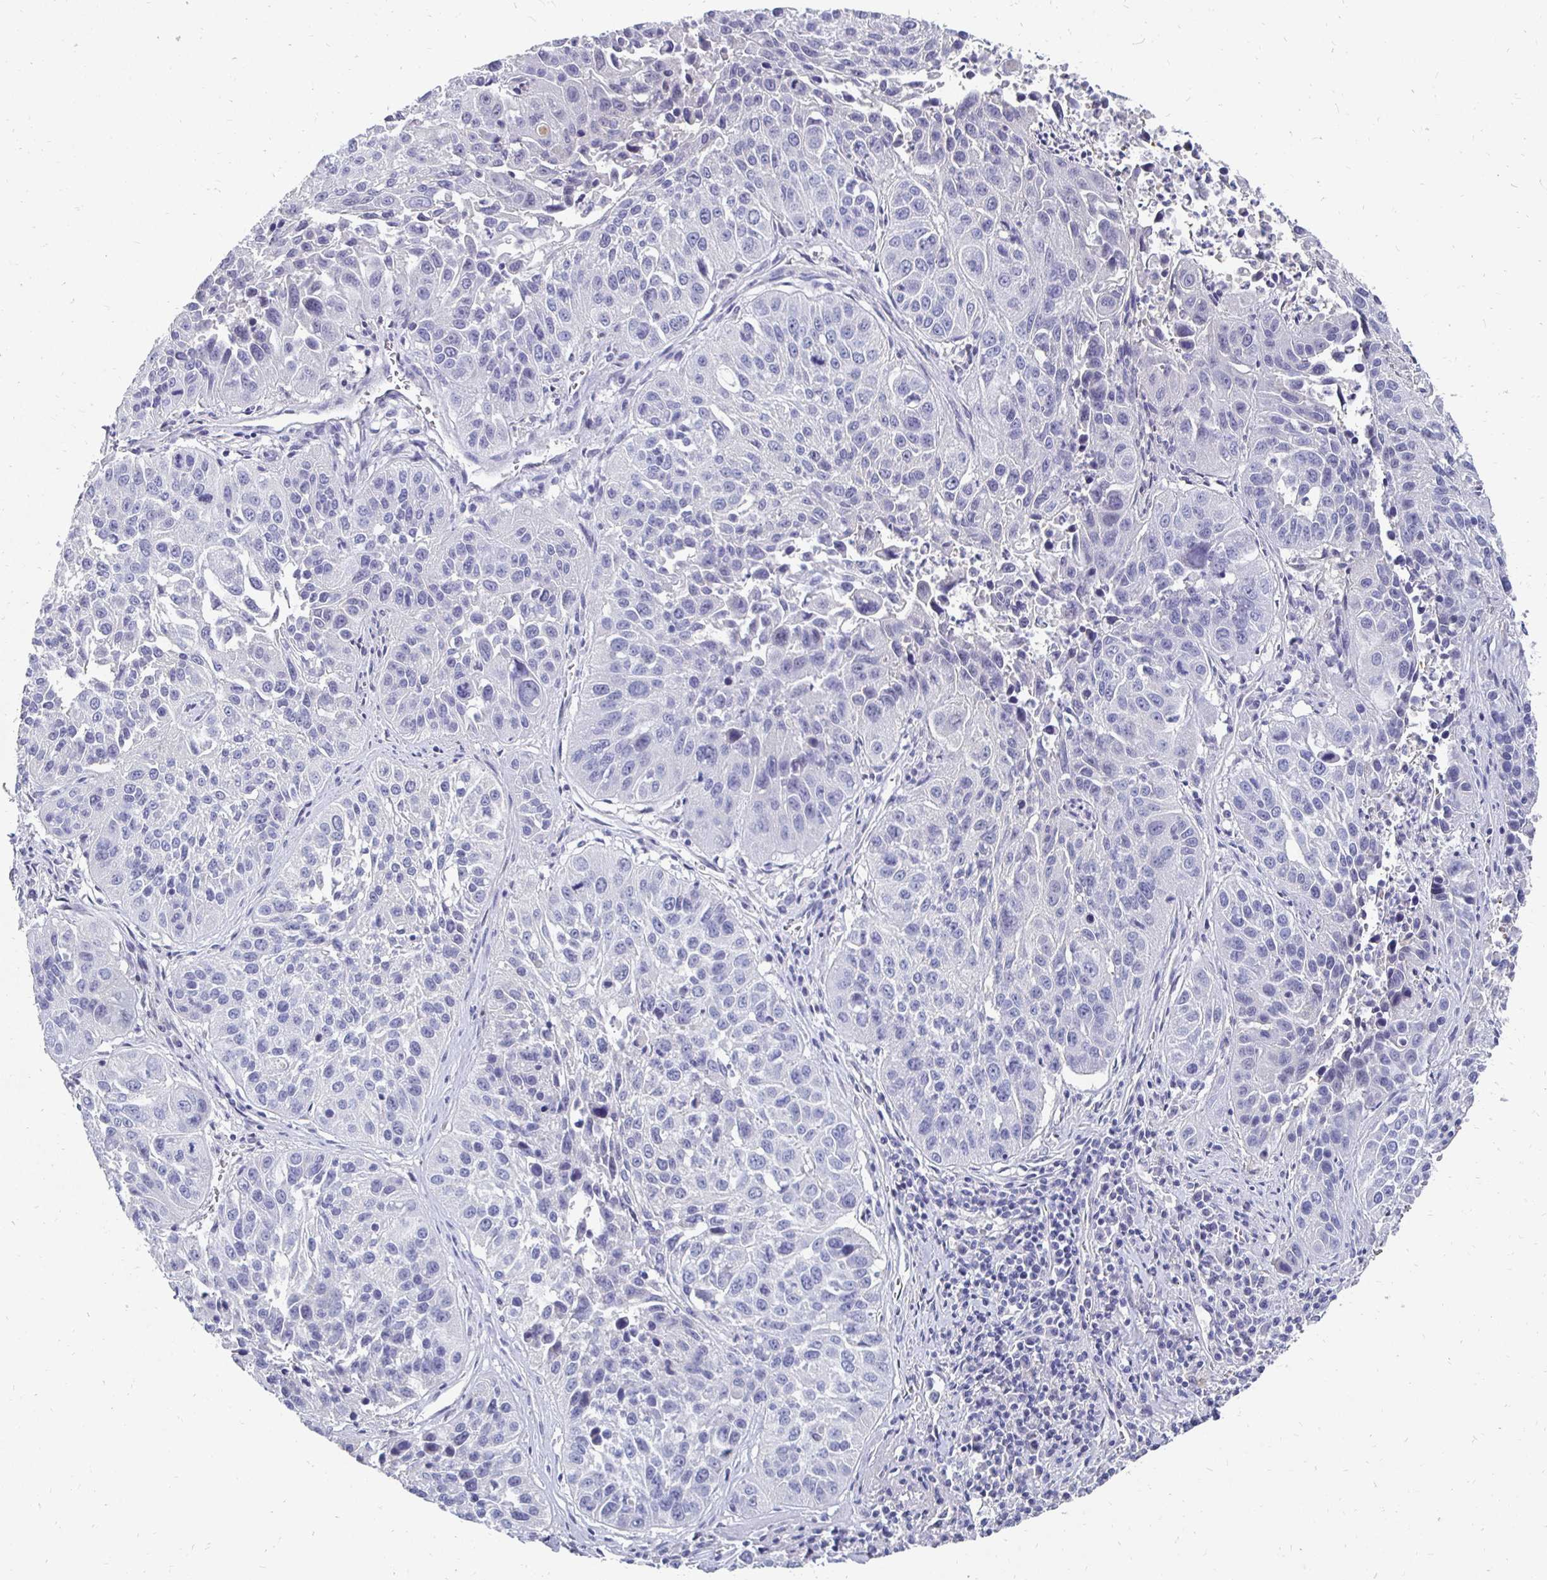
{"staining": {"intensity": "negative", "quantity": "none", "location": "none"}, "tissue": "lung cancer", "cell_type": "Tumor cells", "image_type": "cancer", "snomed": [{"axis": "morphology", "description": "Squamous cell carcinoma, NOS"}, {"axis": "topography", "description": "Lung"}], "caption": "Squamous cell carcinoma (lung) was stained to show a protein in brown. There is no significant expression in tumor cells. (Brightfield microscopy of DAB (3,3'-diaminobenzidine) immunohistochemistry (IHC) at high magnification).", "gene": "SYCP3", "patient": {"sex": "female", "age": 61}}